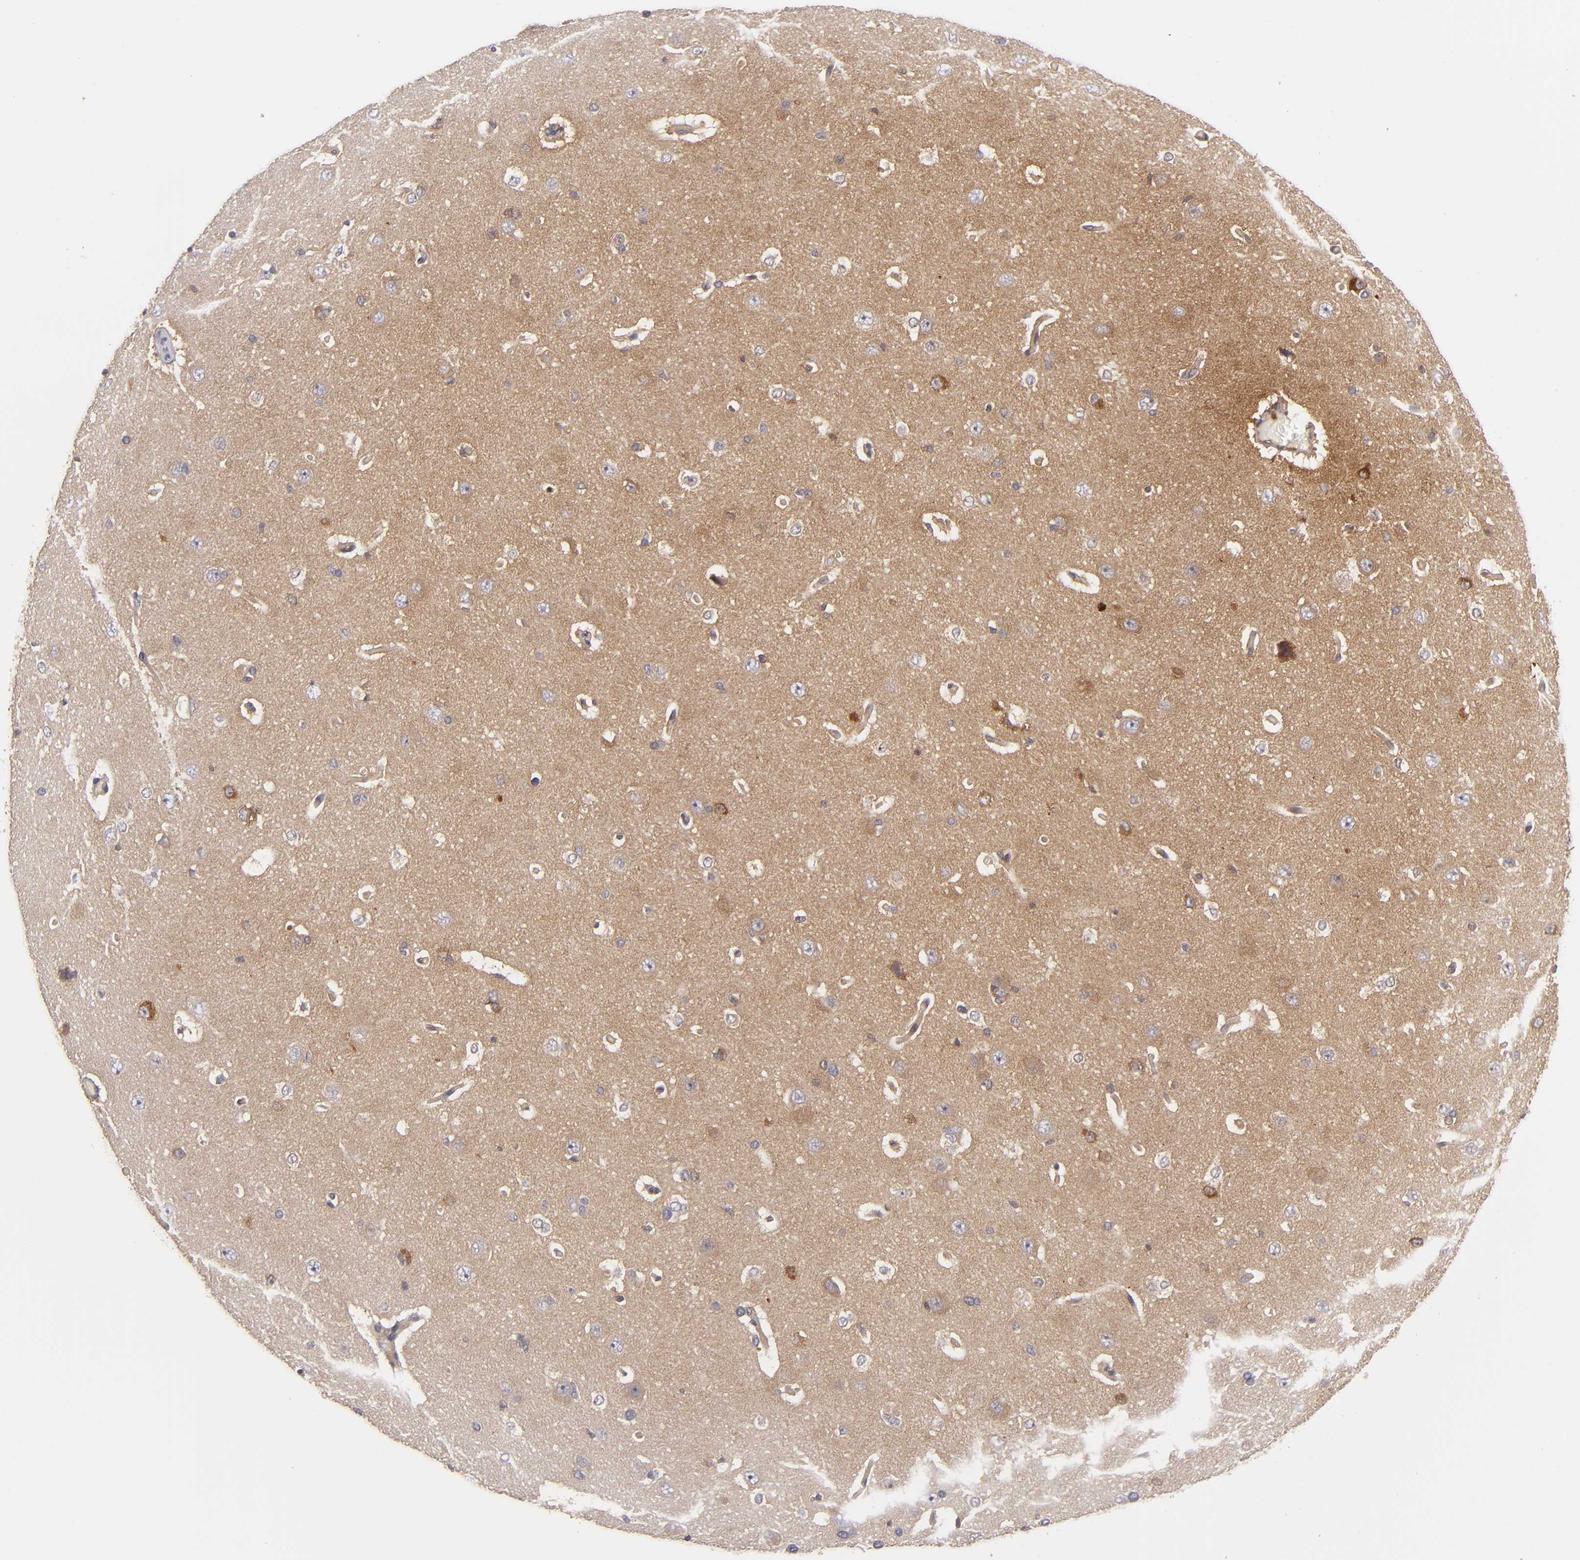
{"staining": {"intensity": "weak", "quantity": ">75%", "location": "cytoplasmic/membranous"}, "tissue": "cerebral cortex", "cell_type": "Endothelial cells", "image_type": "normal", "snomed": [{"axis": "morphology", "description": "Normal tissue, NOS"}, {"axis": "topography", "description": "Cerebral cortex"}], "caption": "Immunohistochemical staining of normal cerebral cortex exhibits >75% levels of weak cytoplasmic/membranous protein positivity in approximately >75% of endothelial cells.", "gene": "MMP10", "patient": {"sex": "female", "age": 45}}